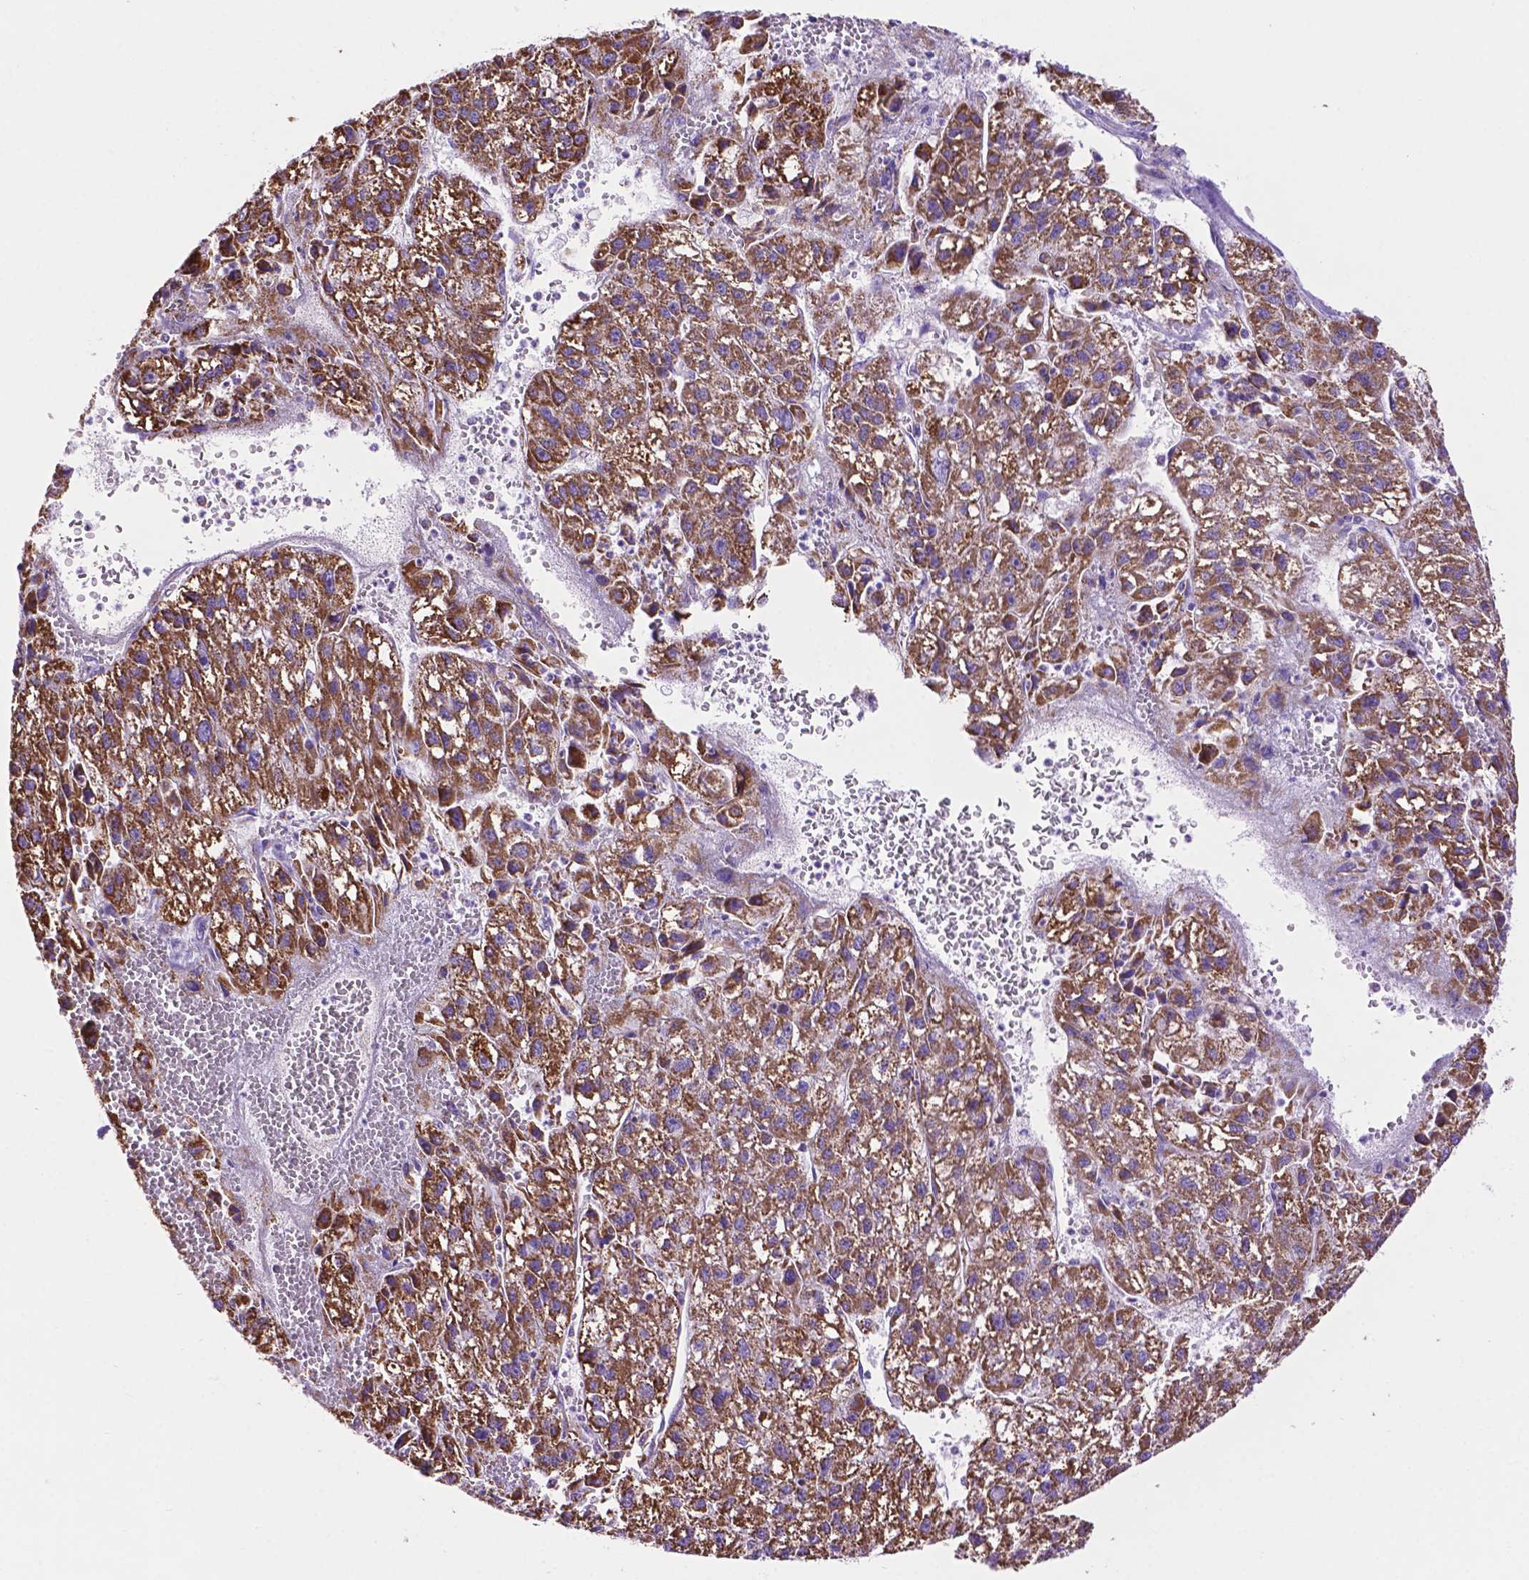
{"staining": {"intensity": "strong", "quantity": ">75%", "location": "cytoplasmic/membranous"}, "tissue": "liver cancer", "cell_type": "Tumor cells", "image_type": "cancer", "snomed": [{"axis": "morphology", "description": "Carcinoma, Hepatocellular, NOS"}, {"axis": "topography", "description": "Liver"}], "caption": "A brown stain labels strong cytoplasmic/membranous expression of a protein in human hepatocellular carcinoma (liver) tumor cells.", "gene": "GDPD5", "patient": {"sex": "female", "age": 70}}